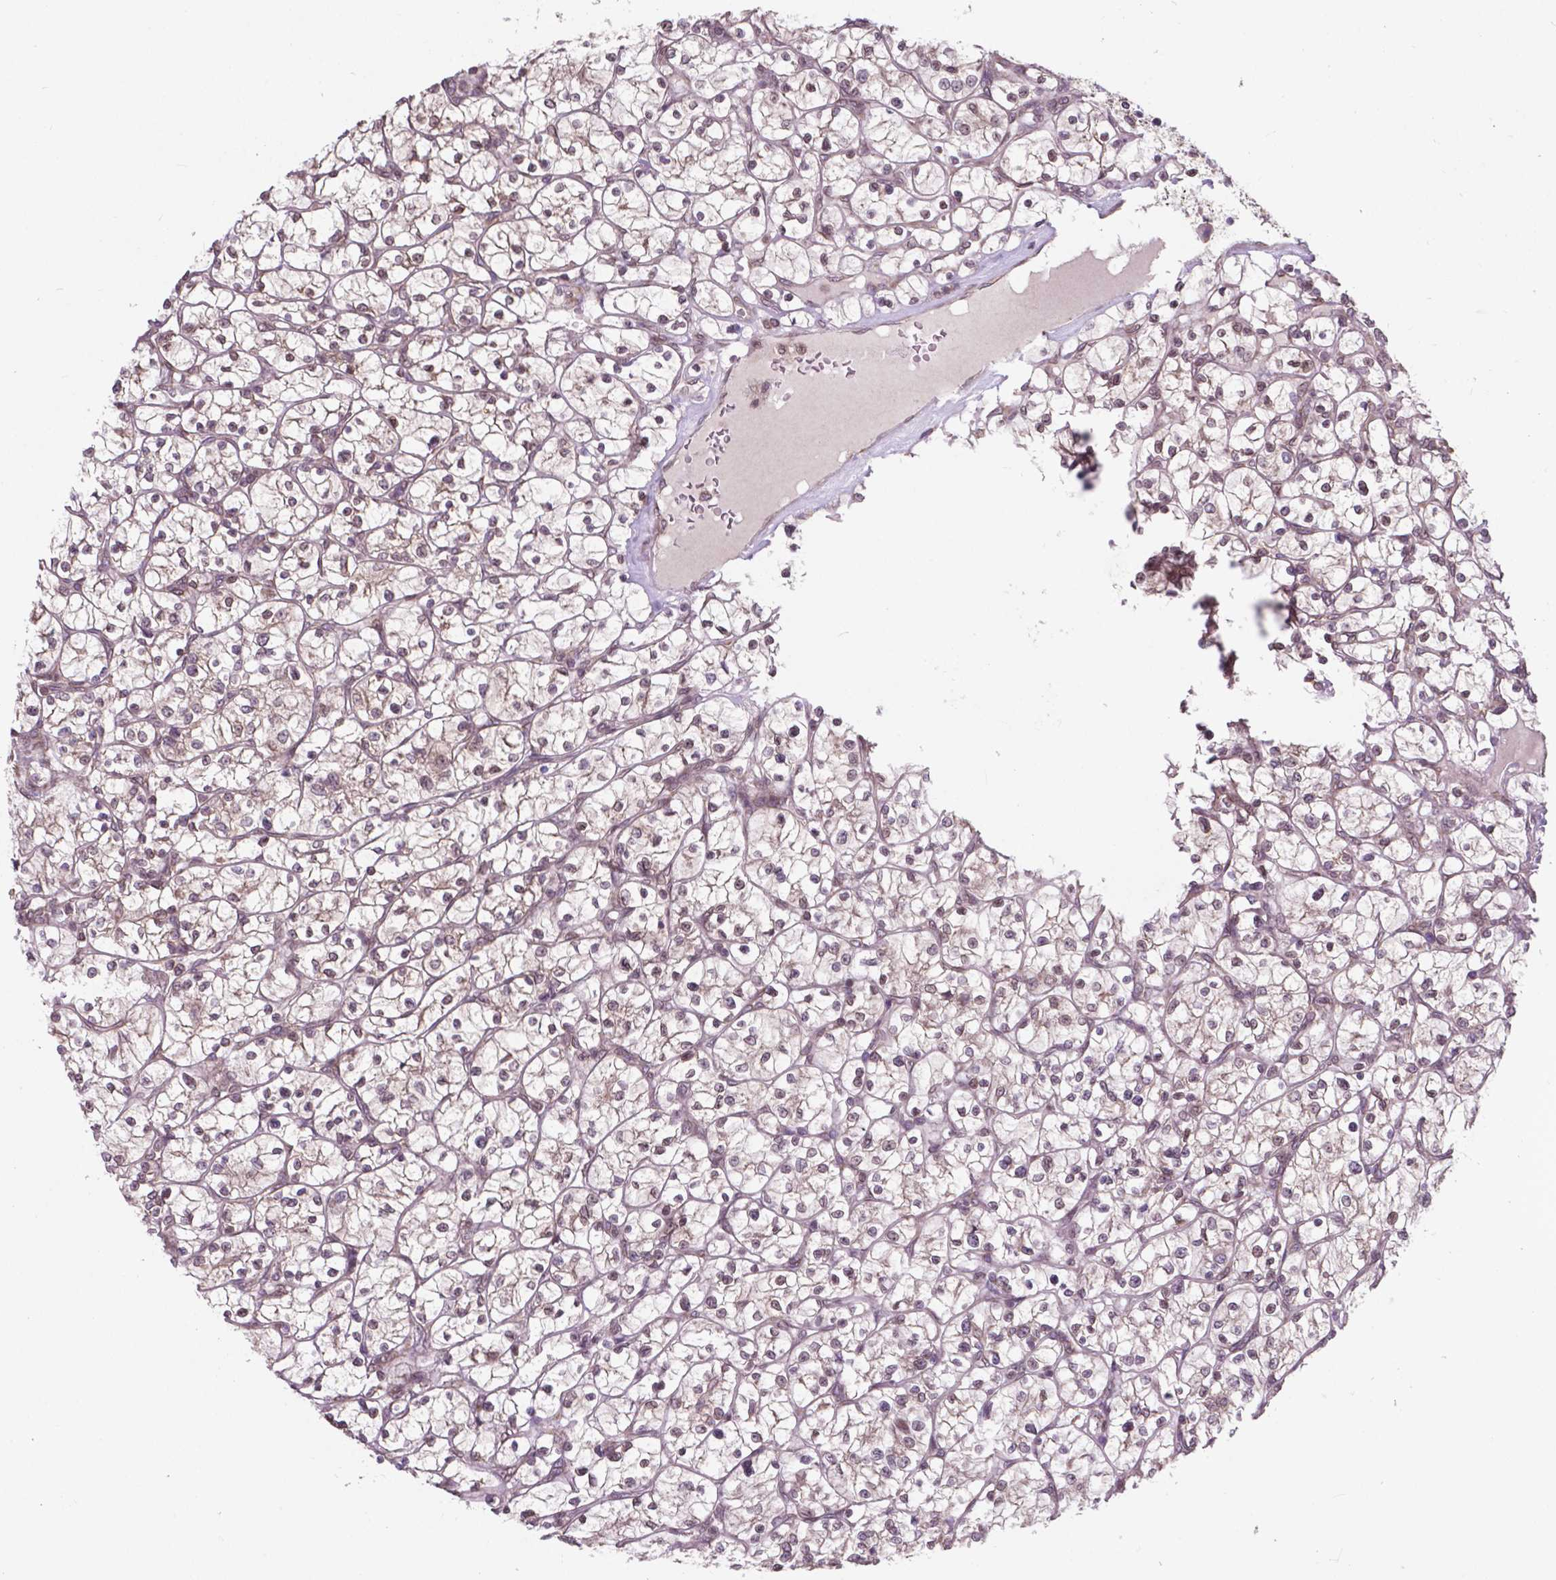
{"staining": {"intensity": "weak", "quantity": ">75%", "location": "nuclear"}, "tissue": "renal cancer", "cell_type": "Tumor cells", "image_type": "cancer", "snomed": [{"axis": "morphology", "description": "Adenocarcinoma, NOS"}, {"axis": "topography", "description": "Kidney"}], "caption": "Approximately >75% of tumor cells in renal cancer (adenocarcinoma) demonstrate weak nuclear protein staining as visualized by brown immunohistochemical staining.", "gene": "MRPL33", "patient": {"sex": "female", "age": 64}}